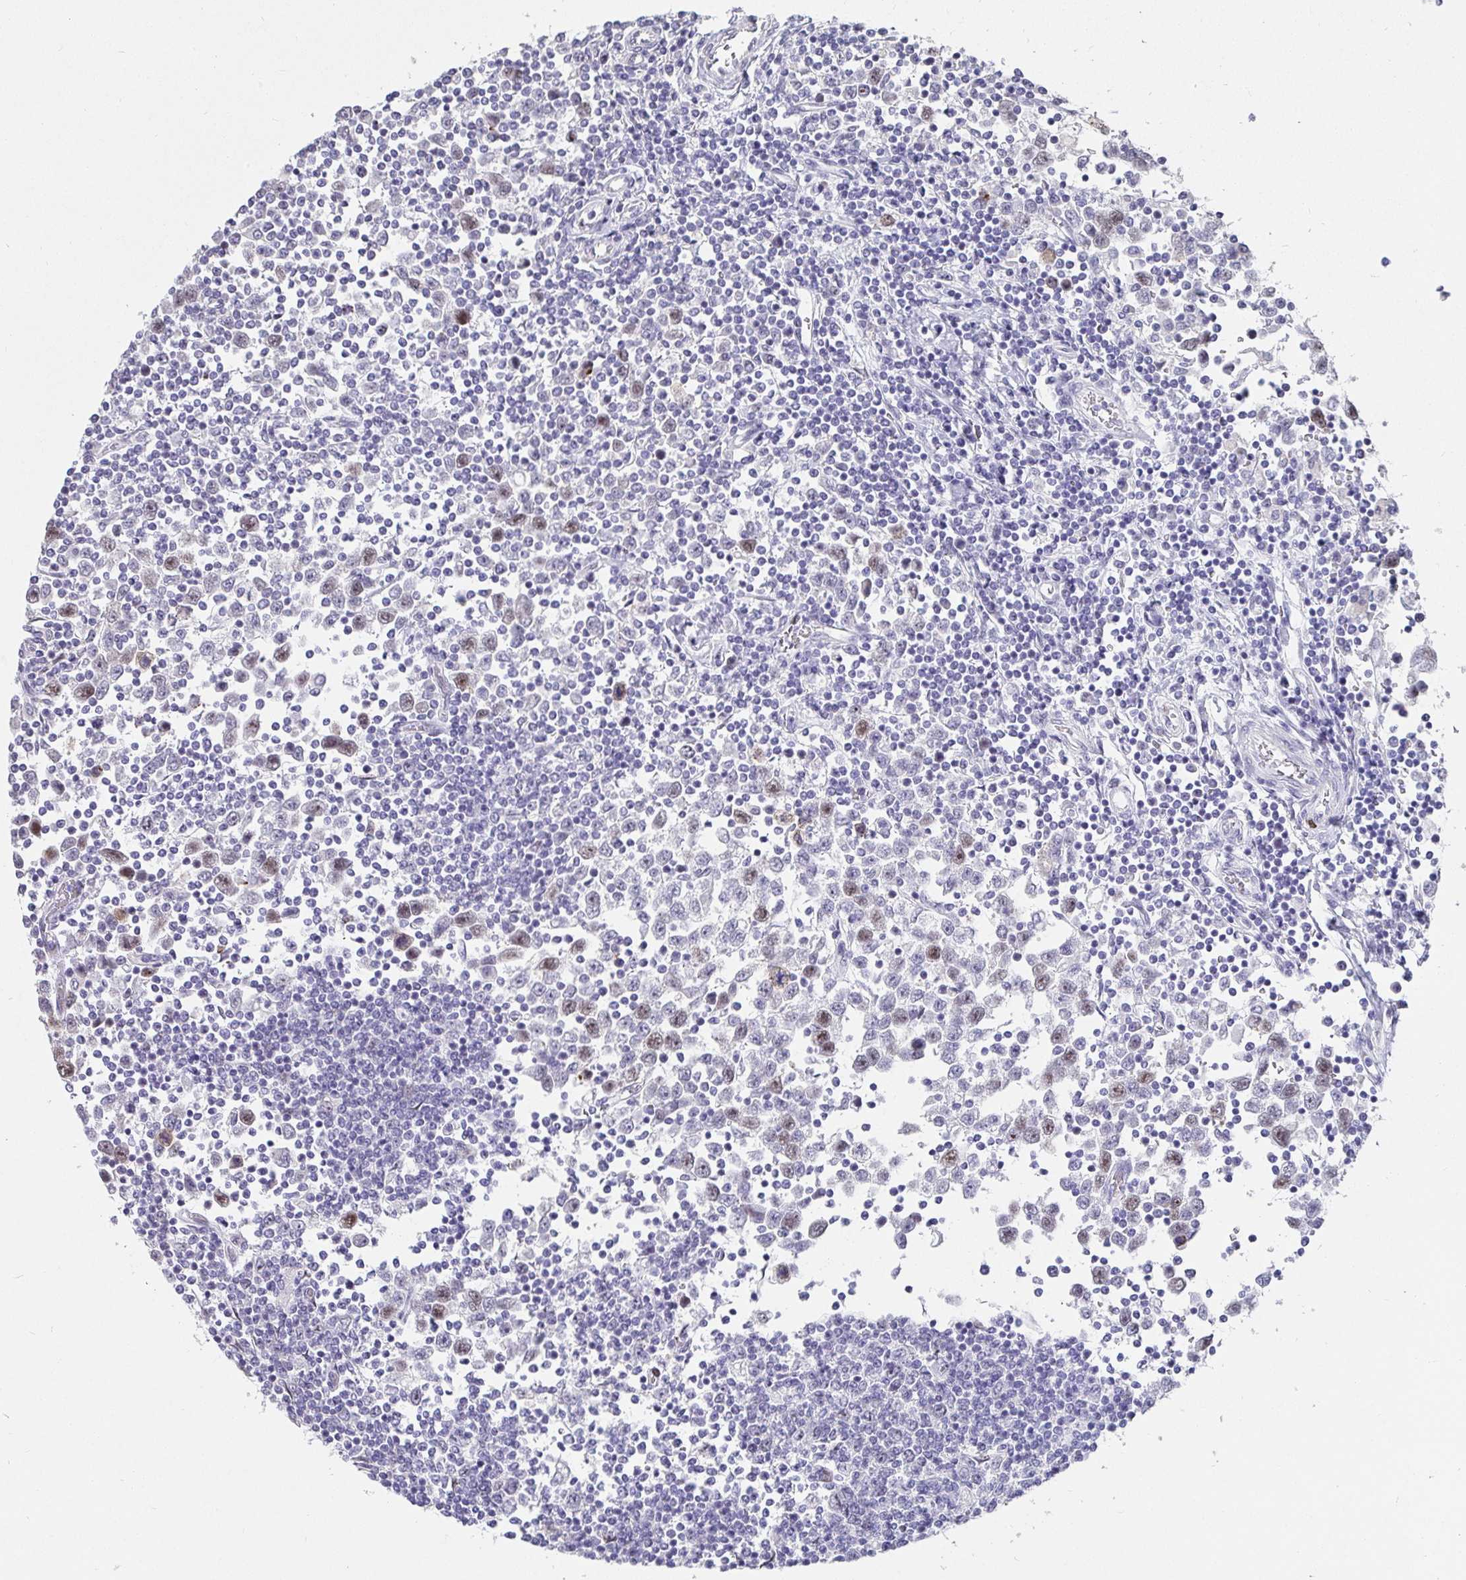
{"staining": {"intensity": "moderate", "quantity": "25%-75%", "location": "nuclear"}, "tissue": "testis cancer", "cell_type": "Tumor cells", "image_type": "cancer", "snomed": [{"axis": "morphology", "description": "Seminoma, NOS"}, {"axis": "topography", "description": "Testis"}], "caption": "Protein staining of testis cancer tissue reveals moderate nuclear expression in approximately 25%-75% of tumor cells.", "gene": "ANLN", "patient": {"sex": "male", "age": 34}}